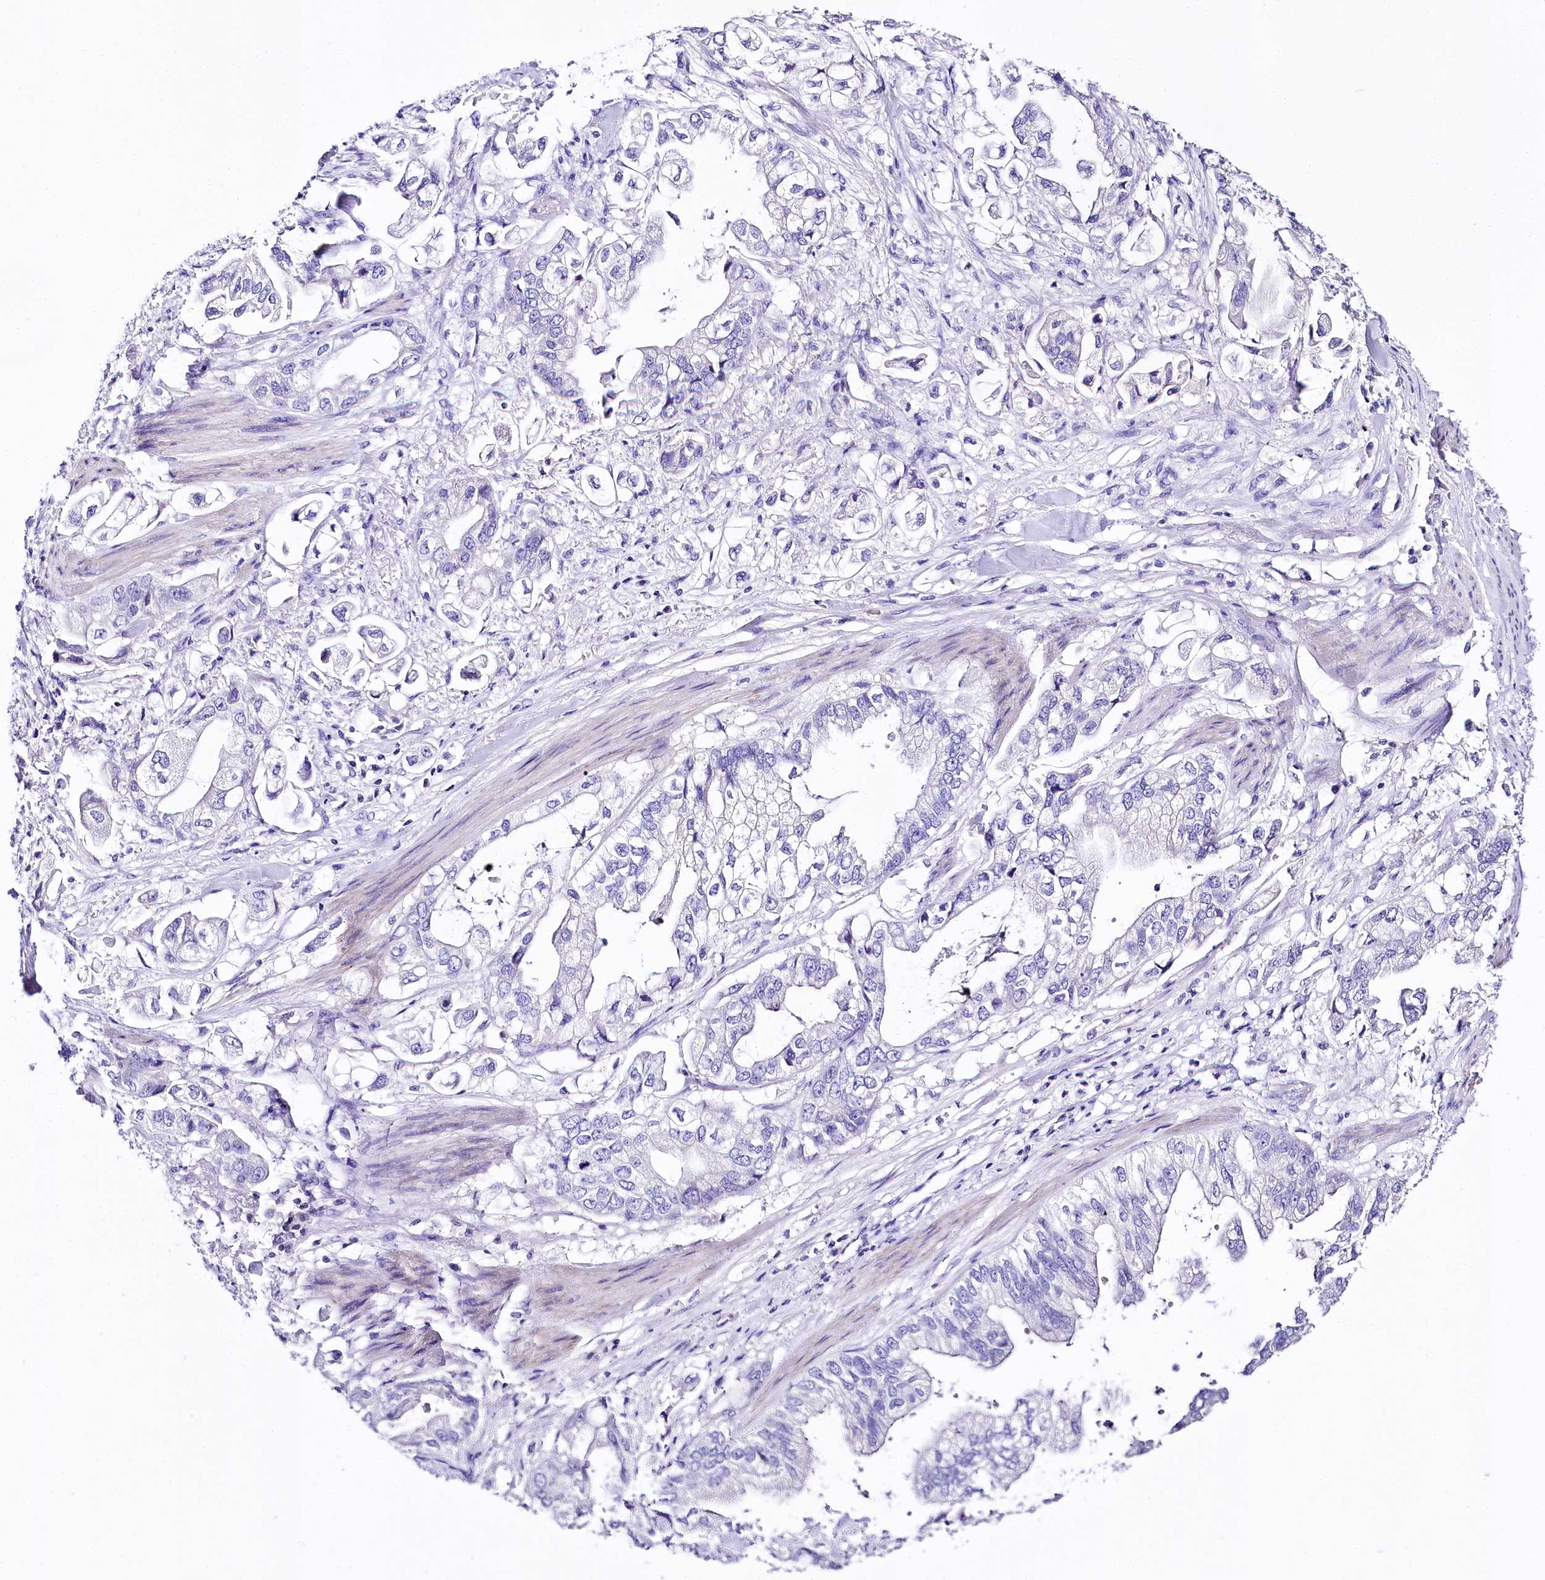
{"staining": {"intensity": "negative", "quantity": "none", "location": "none"}, "tissue": "stomach cancer", "cell_type": "Tumor cells", "image_type": "cancer", "snomed": [{"axis": "morphology", "description": "Adenocarcinoma, NOS"}, {"axis": "topography", "description": "Stomach"}], "caption": "High power microscopy micrograph of an immunohistochemistry (IHC) micrograph of stomach adenocarcinoma, revealing no significant staining in tumor cells.", "gene": "A2ML1", "patient": {"sex": "male", "age": 62}}